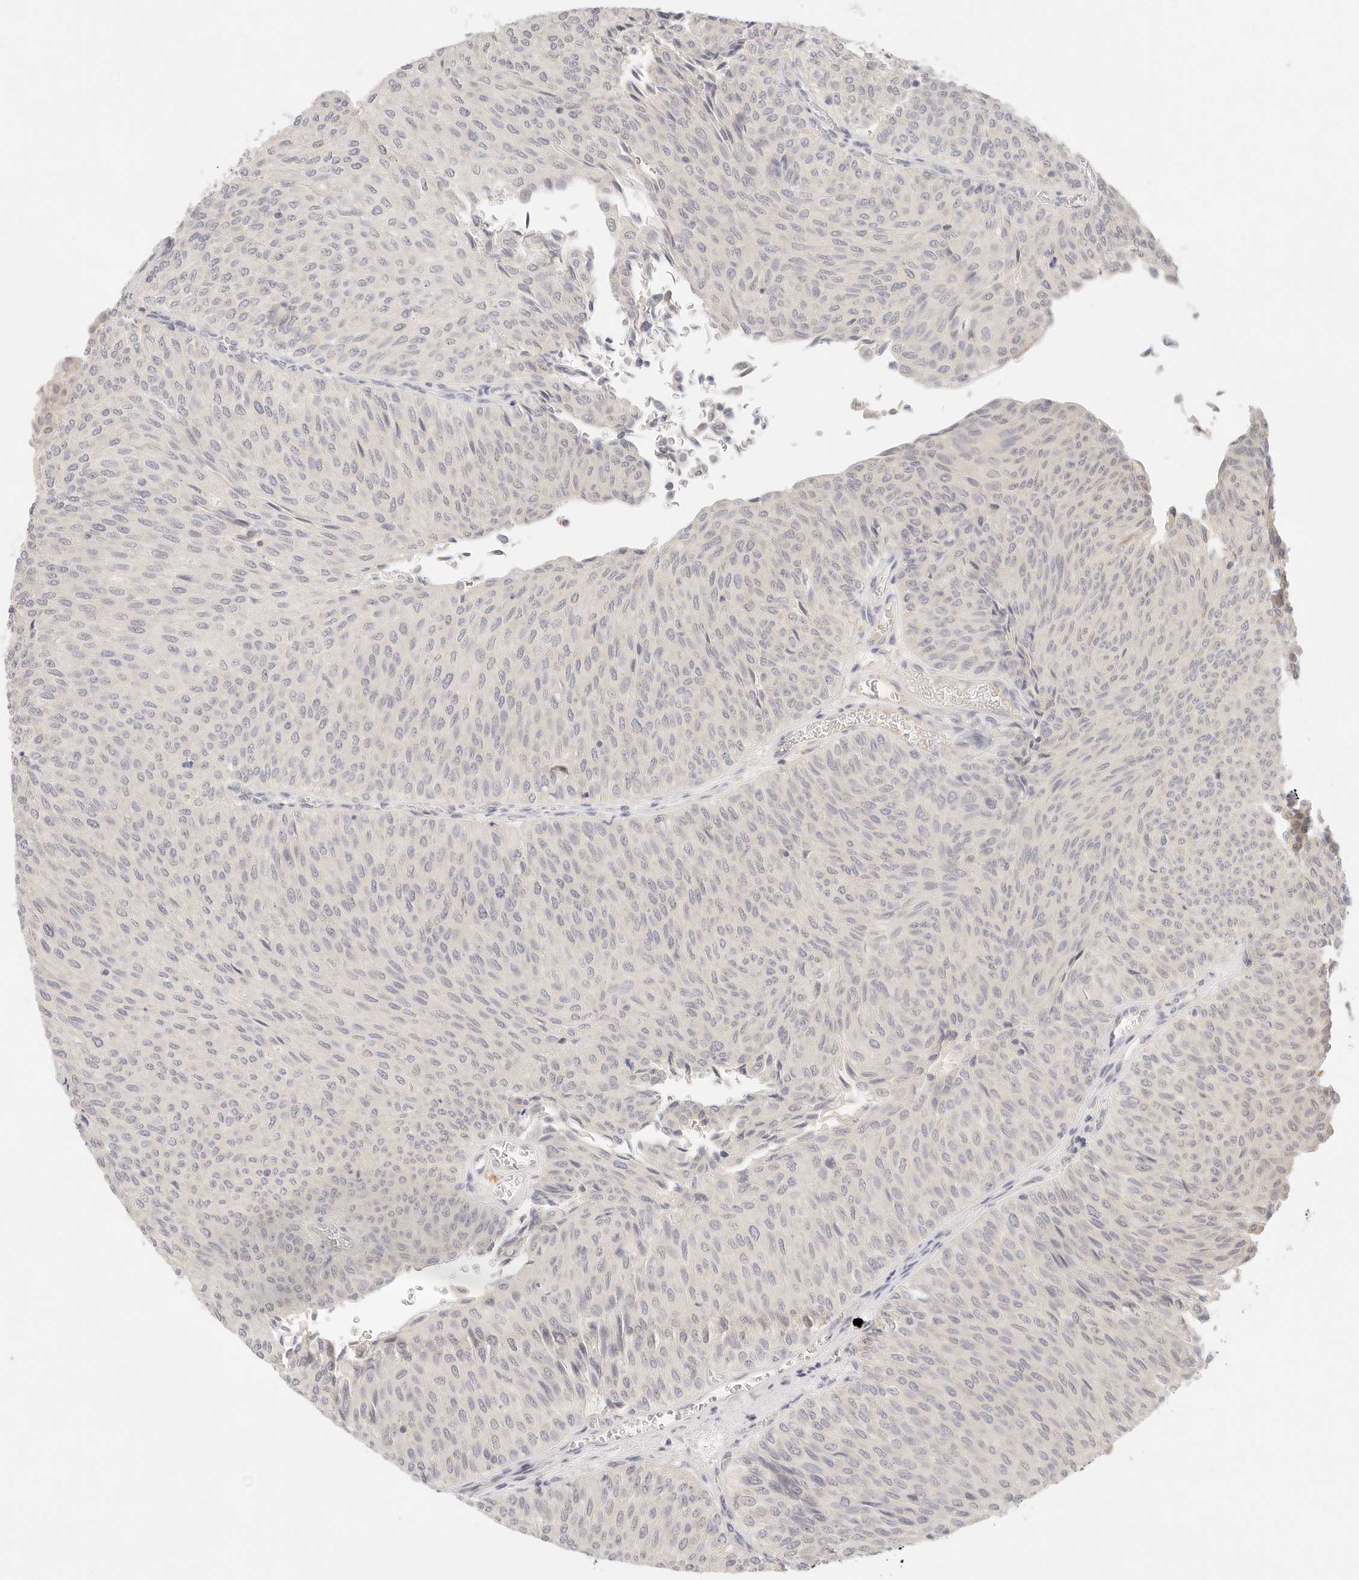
{"staining": {"intensity": "negative", "quantity": "none", "location": "none"}, "tissue": "urothelial cancer", "cell_type": "Tumor cells", "image_type": "cancer", "snomed": [{"axis": "morphology", "description": "Urothelial carcinoma, Low grade"}, {"axis": "topography", "description": "Urinary bladder"}], "caption": "The micrograph shows no staining of tumor cells in urothelial cancer.", "gene": "SPHK1", "patient": {"sex": "male", "age": 78}}